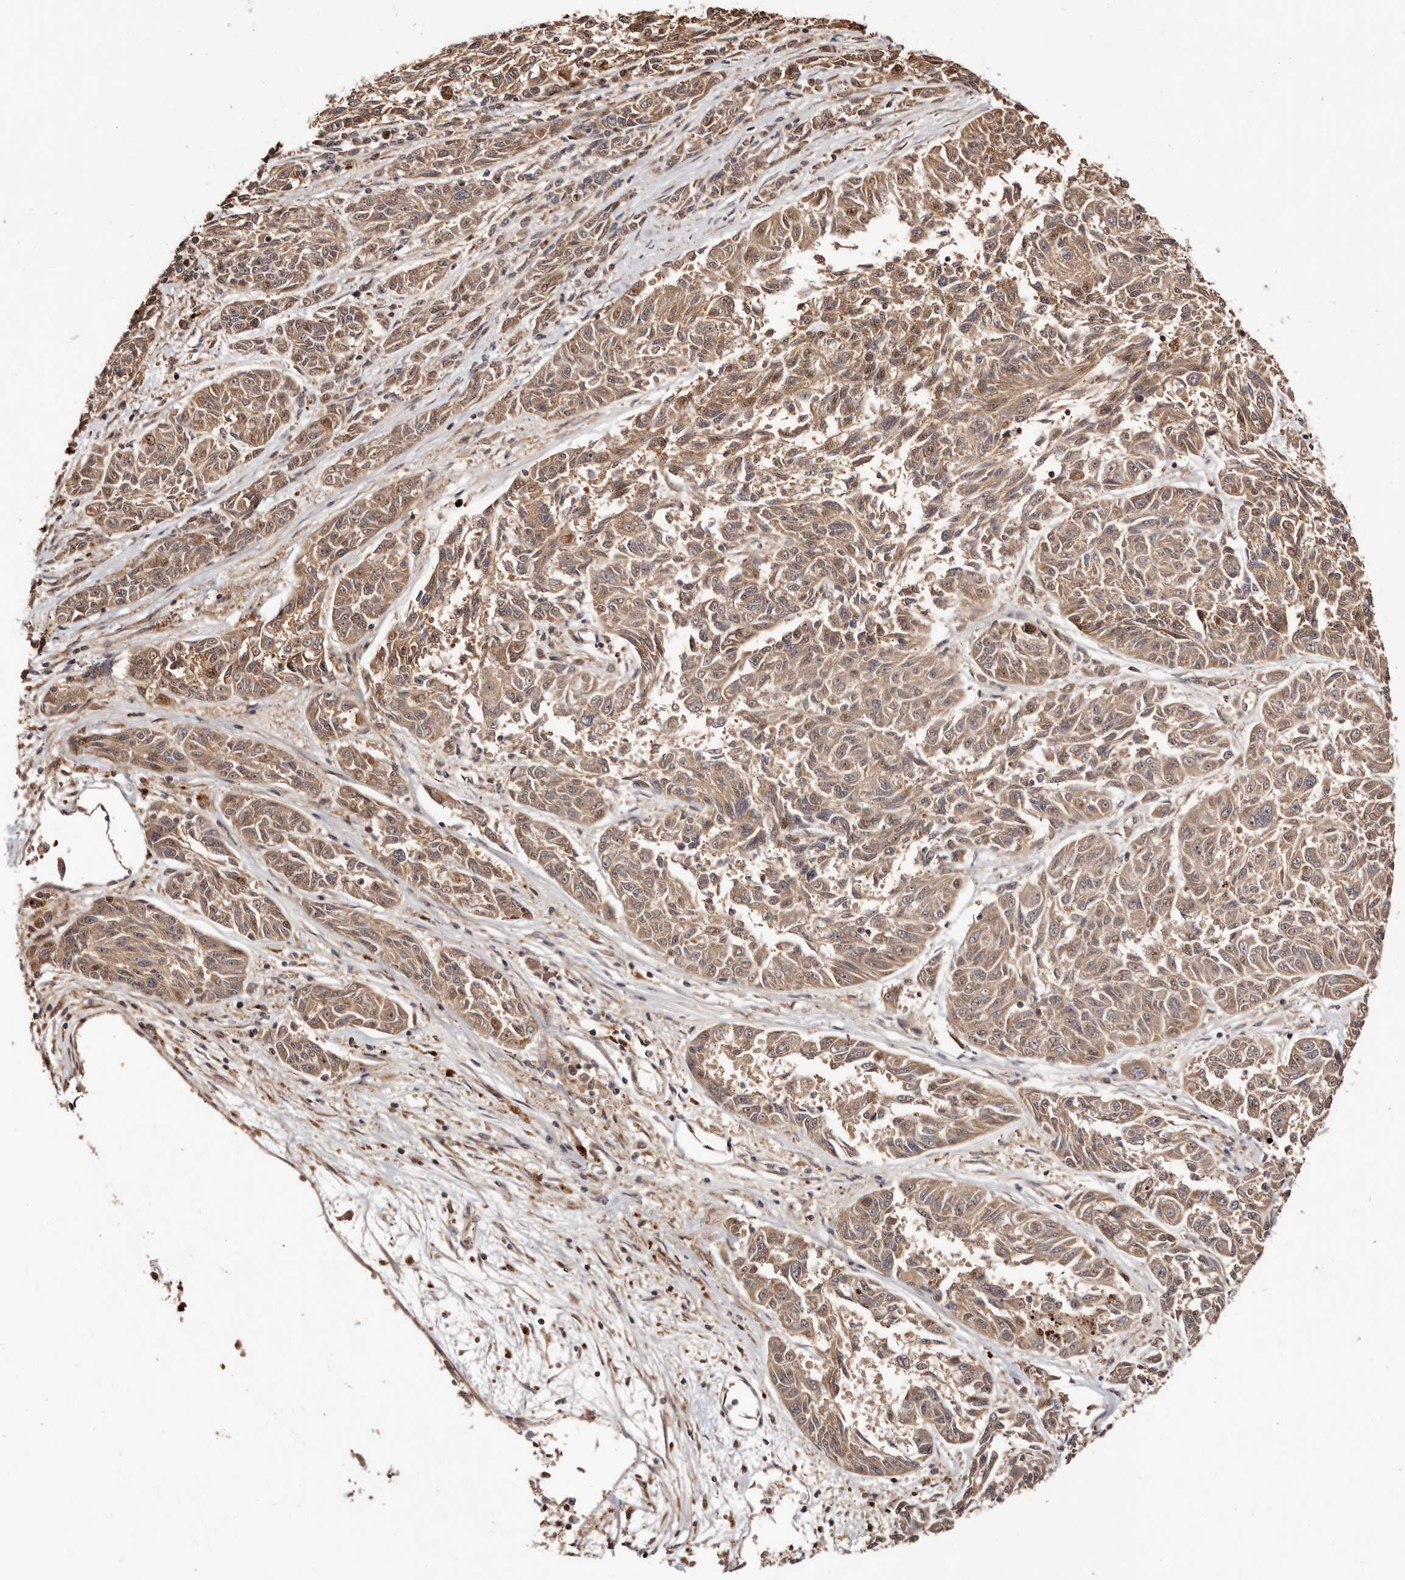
{"staining": {"intensity": "weak", "quantity": ">75%", "location": "cytoplasmic/membranous,nuclear"}, "tissue": "melanoma", "cell_type": "Tumor cells", "image_type": "cancer", "snomed": [{"axis": "morphology", "description": "Malignant melanoma, NOS"}, {"axis": "topography", "description": "Skin"}], "caption": "Immunohistochemistry image of malignant melanoma stained for a protein (brown), which exhibits low levels of weak cytoplasmic/membranous and nuclear expression in approximately >75% of tumor cells.", "gene": "PTPN22", "patient": {"sex": "male", "age": 53}}